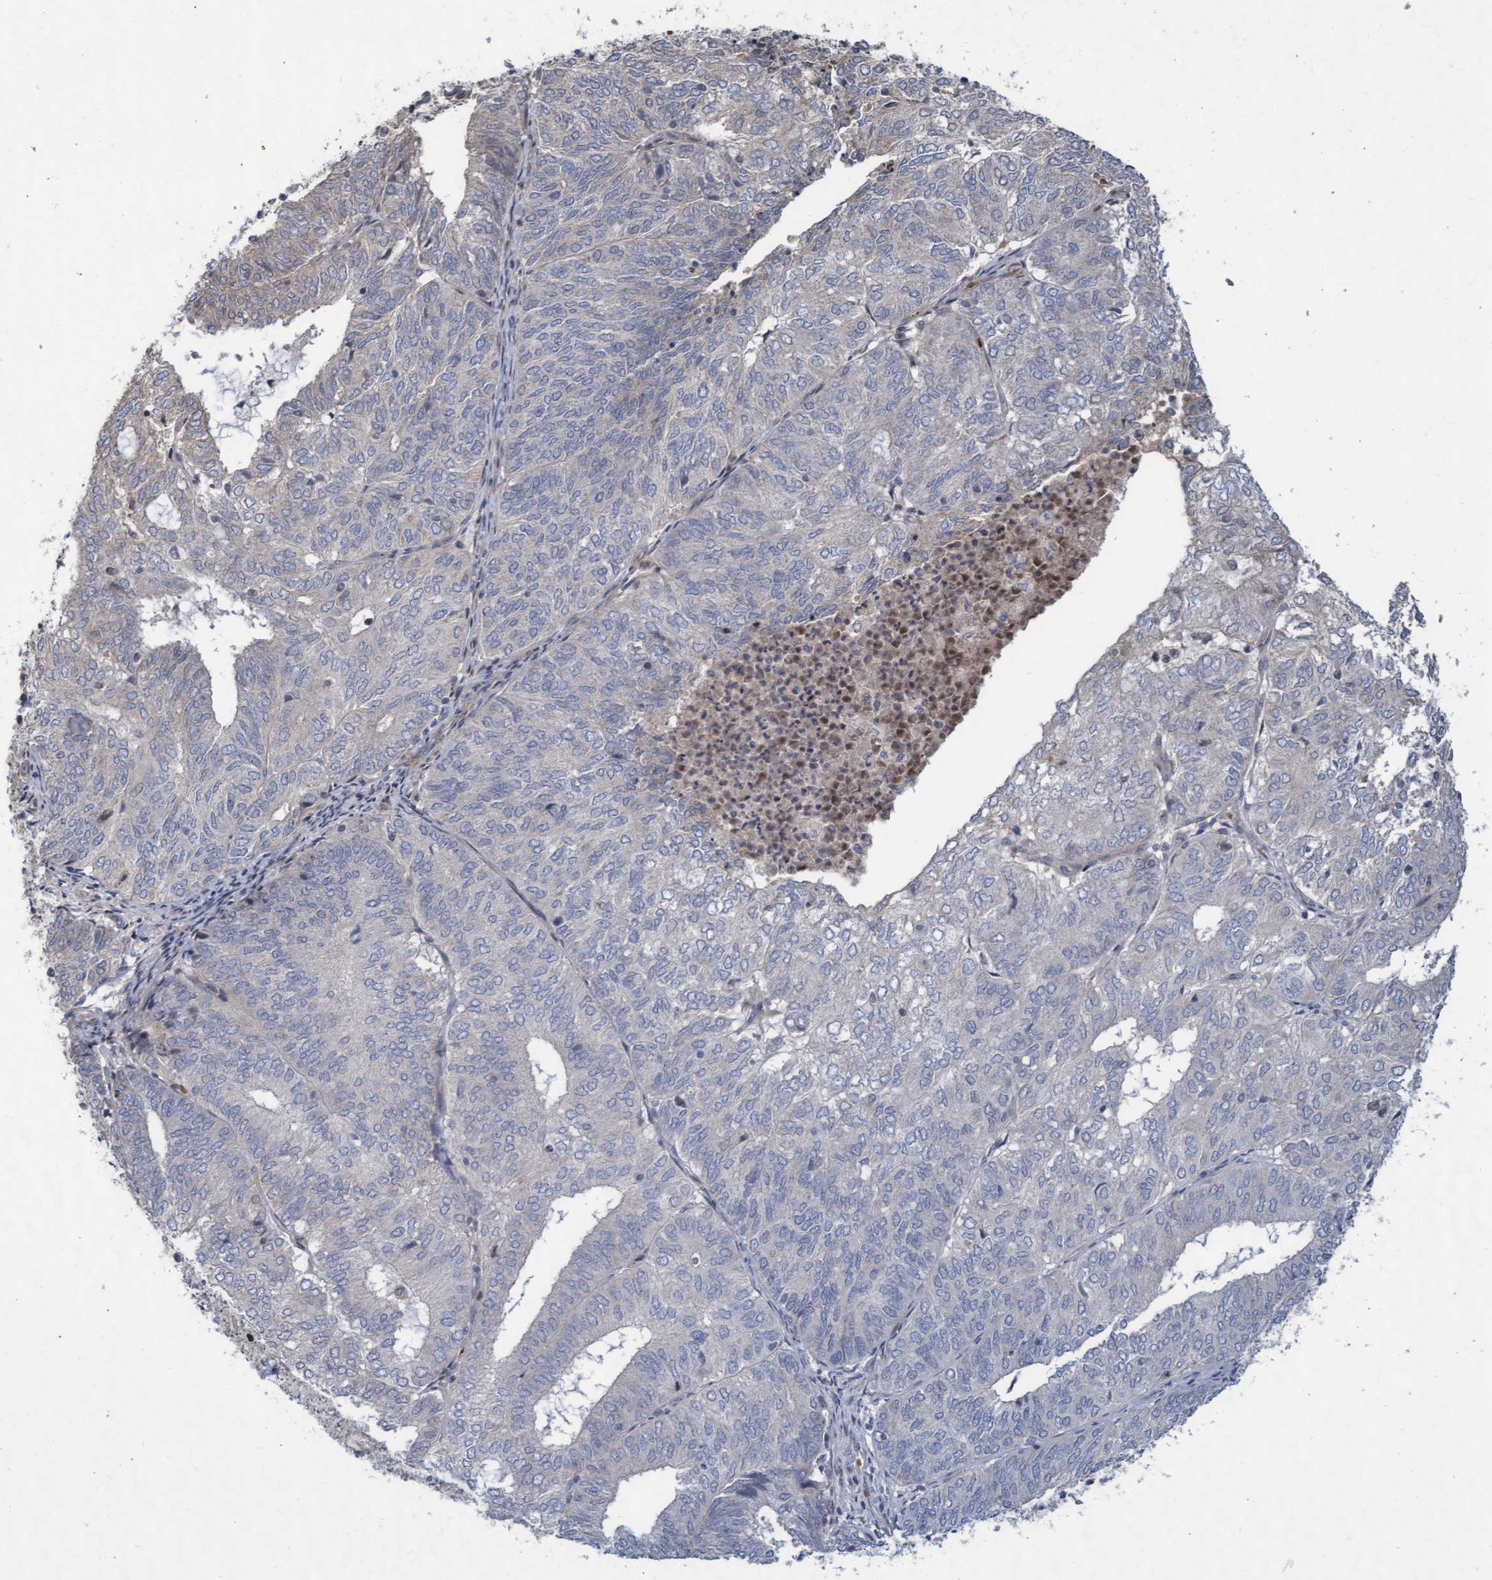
{"staining": {"intensity": "negative", "quantity": "none", "location": "none"}, "tissue": "endometrial cancer", "cell_type": "Tumor cells", "image_type": "cancer", "snomed": [{"axis": "morphology", "description": "Adenocarcinoma, NOS"}, {"axis": "topography", "description": "Uterus"}], "caption": "Micrograph shows no protein staining in tumor cells of endometrial cancer tissue.", "gene": "KCNC2", "patient": {"sex": "female", "age": 60}}